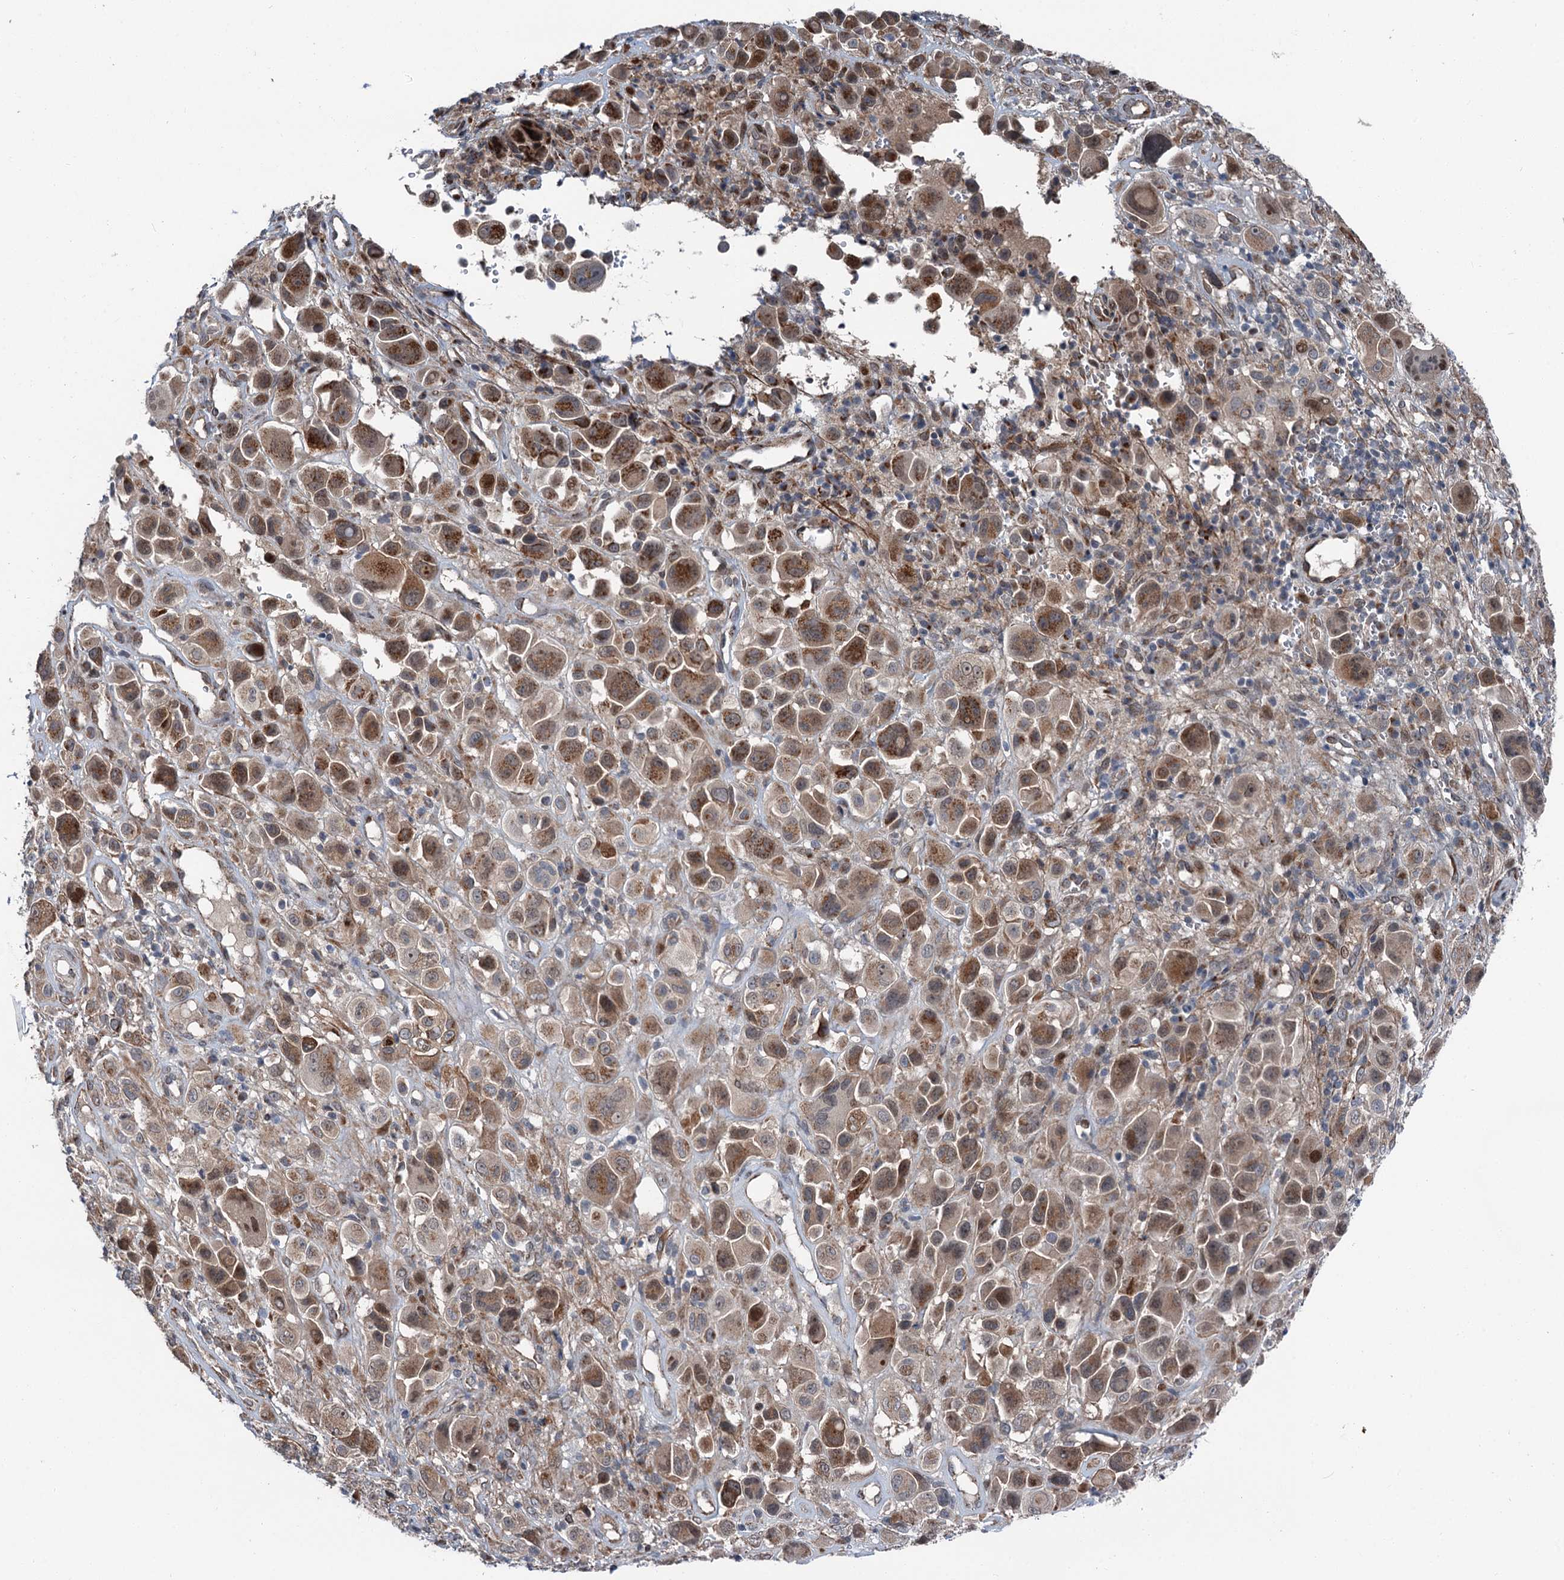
{"staining": {"intensity": "moderate", "quantity": "25%-75%", "location": "cytoplasmic/membranous,nuclear"}, "tissue": "melanoma", "cell_type": "Tumor cells", "image_type": "cancer", "snomed": [{"axis": "morphology", "description": "Malignant melanoma, NOS"}, {"axis": "topography", "description": "Skin of trunk"}], "caption": "A histopathology image showing moderate cytoplasmic/membranous and nuclear positivity in approximately 25%-75% of tumor cells in melanoma, as visualized by brown immunohistochemical staining.", "gene": "POLR1D", "patient": {"sex": "male", "age": 71}}